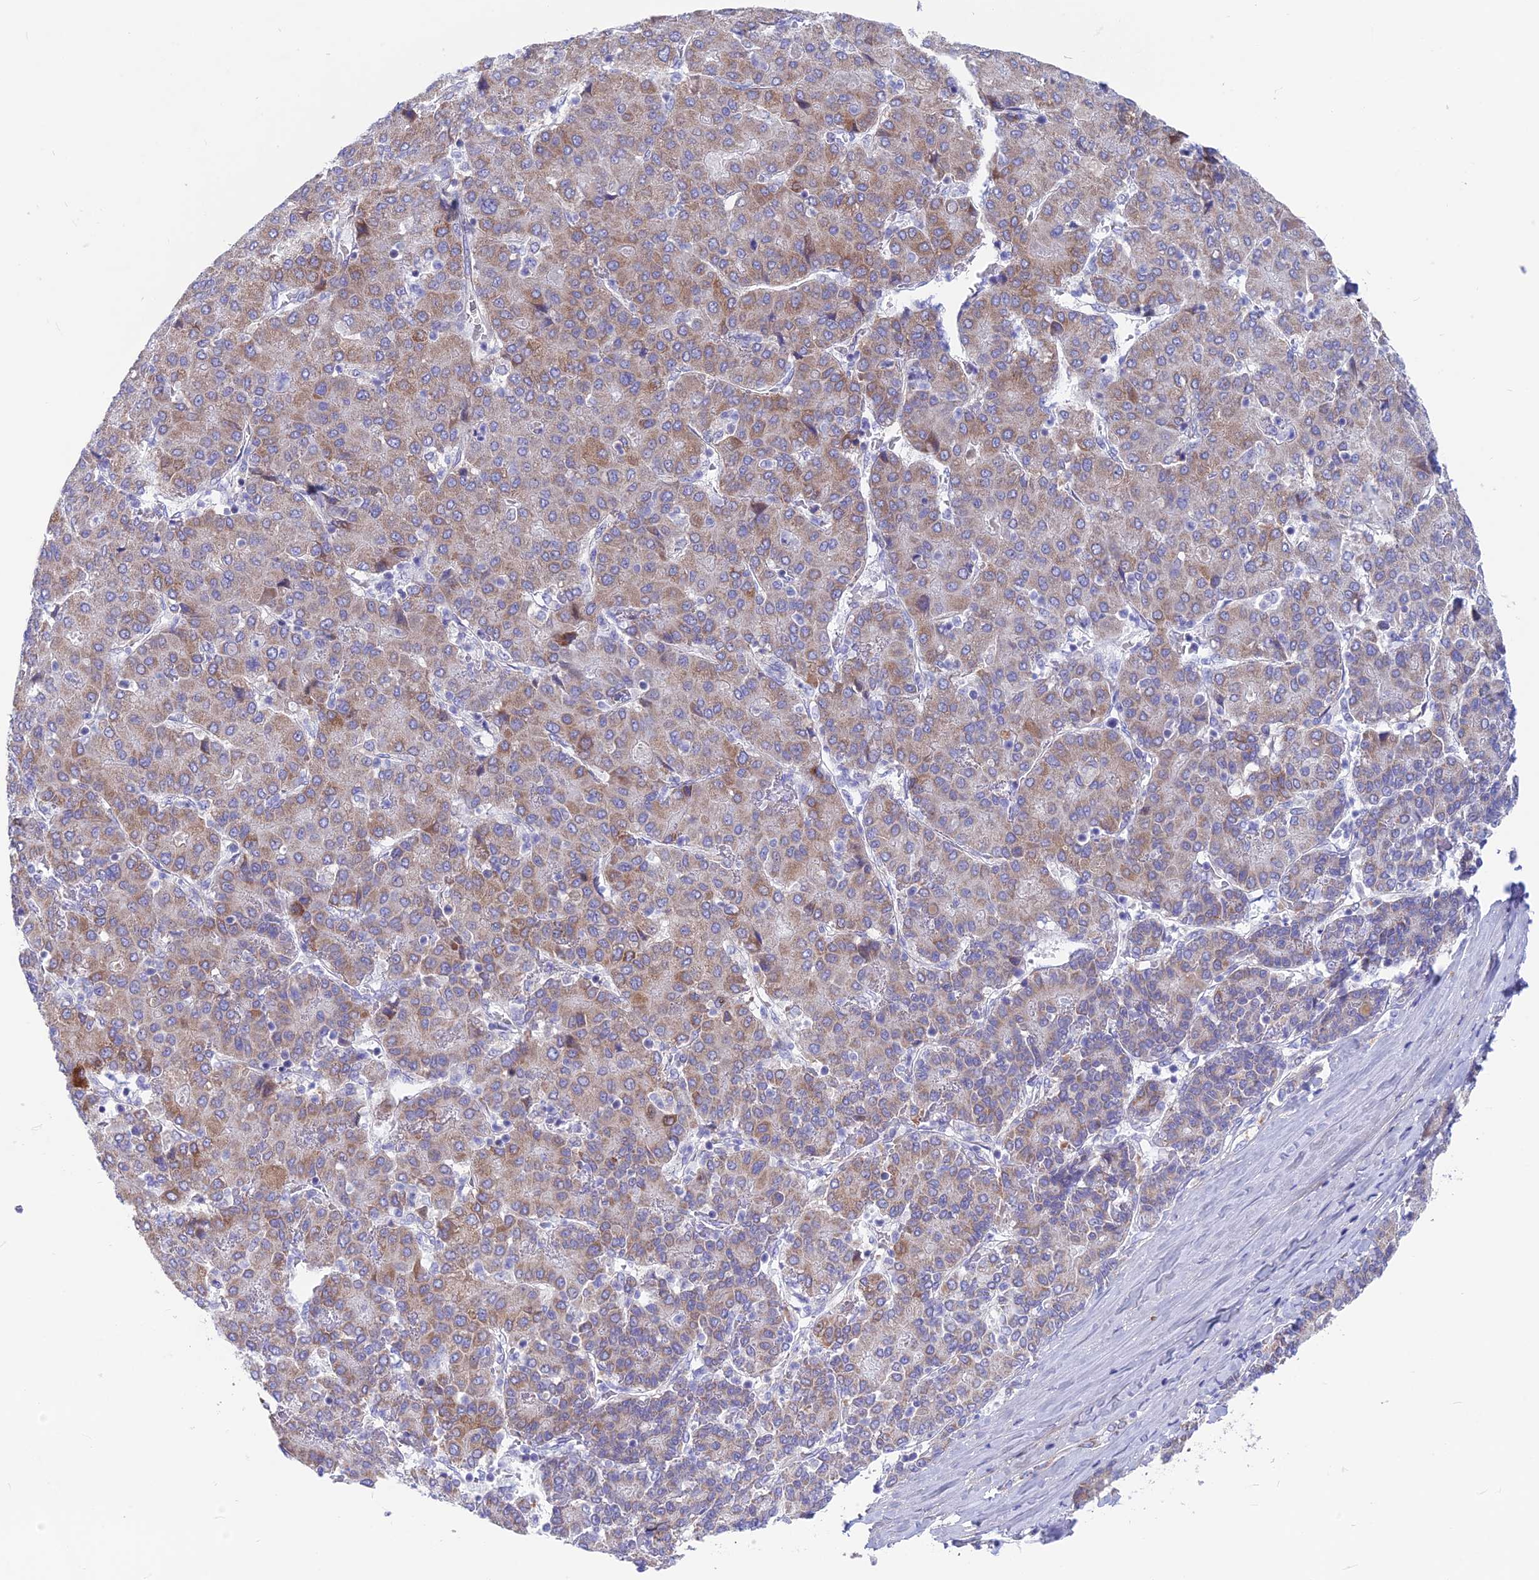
{"staining": {"intensity": "moderate", "quantity": "<25%", "location": "cytoplasmic/membranous"}, "tissue": "liver cancer", "cell_type": "Tumor cells", "image_type": "cancer", "snomed": [{"axis": "morphology", "description": "Carcinoma, Hepatocellular, NOS"}, {"axis": "topography", "description": "Liver"}], "caption": "The photomicrograph shows immunohistochemical staining of liver hepatocellular carcinoma. There is moderate cytoplasmic/membranous expression is seen in approximately <25% of tumor cells.", "gene": "PLAC9", "patient": {"sex": "male", "age": 65}}